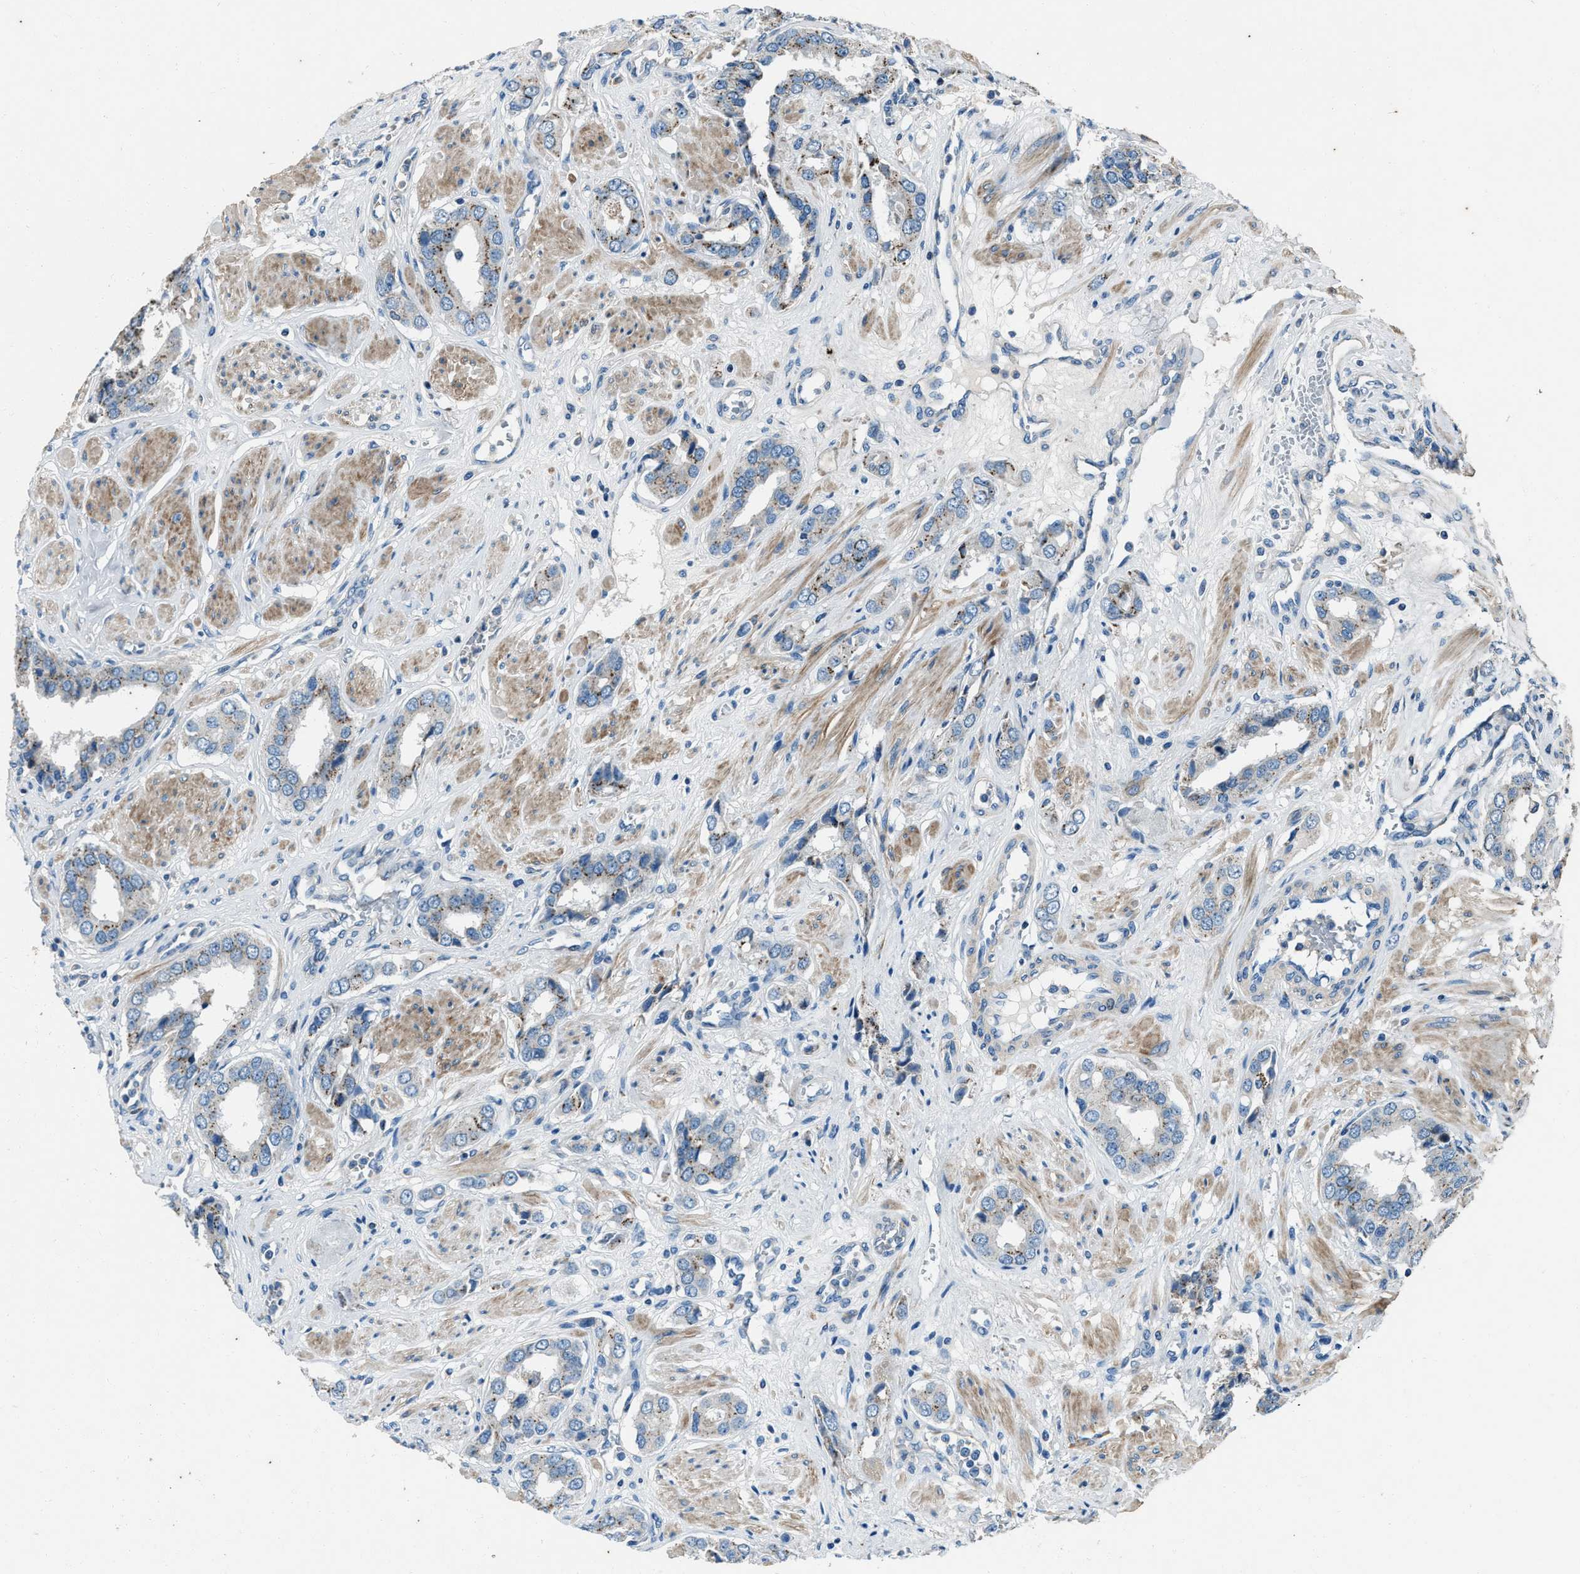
{"staining": {"intensity": "moderate", "quantity": "<25%", "location": "cytoplasmic/membranous"}, "tissue": "prostate cancer", "cell_type": "Tumor cells", "image_type": "cancer", "snomed": [{"axis": "morphology", "description": "Adenocarcinoma, High grade"}, {"axis": "topography", "description": "Prostate"}], "caption": "The photomicrograph exhibits a brown stain indicating the presence of a protein in the cytoplasmic/membranous of tumor cells in adenocarcinoma (high-grade) (prostate). (IHC, brightfield microscopy, high magnification).", "gene": "SVIL", "patient": {"sex": "male", "age": 52}}